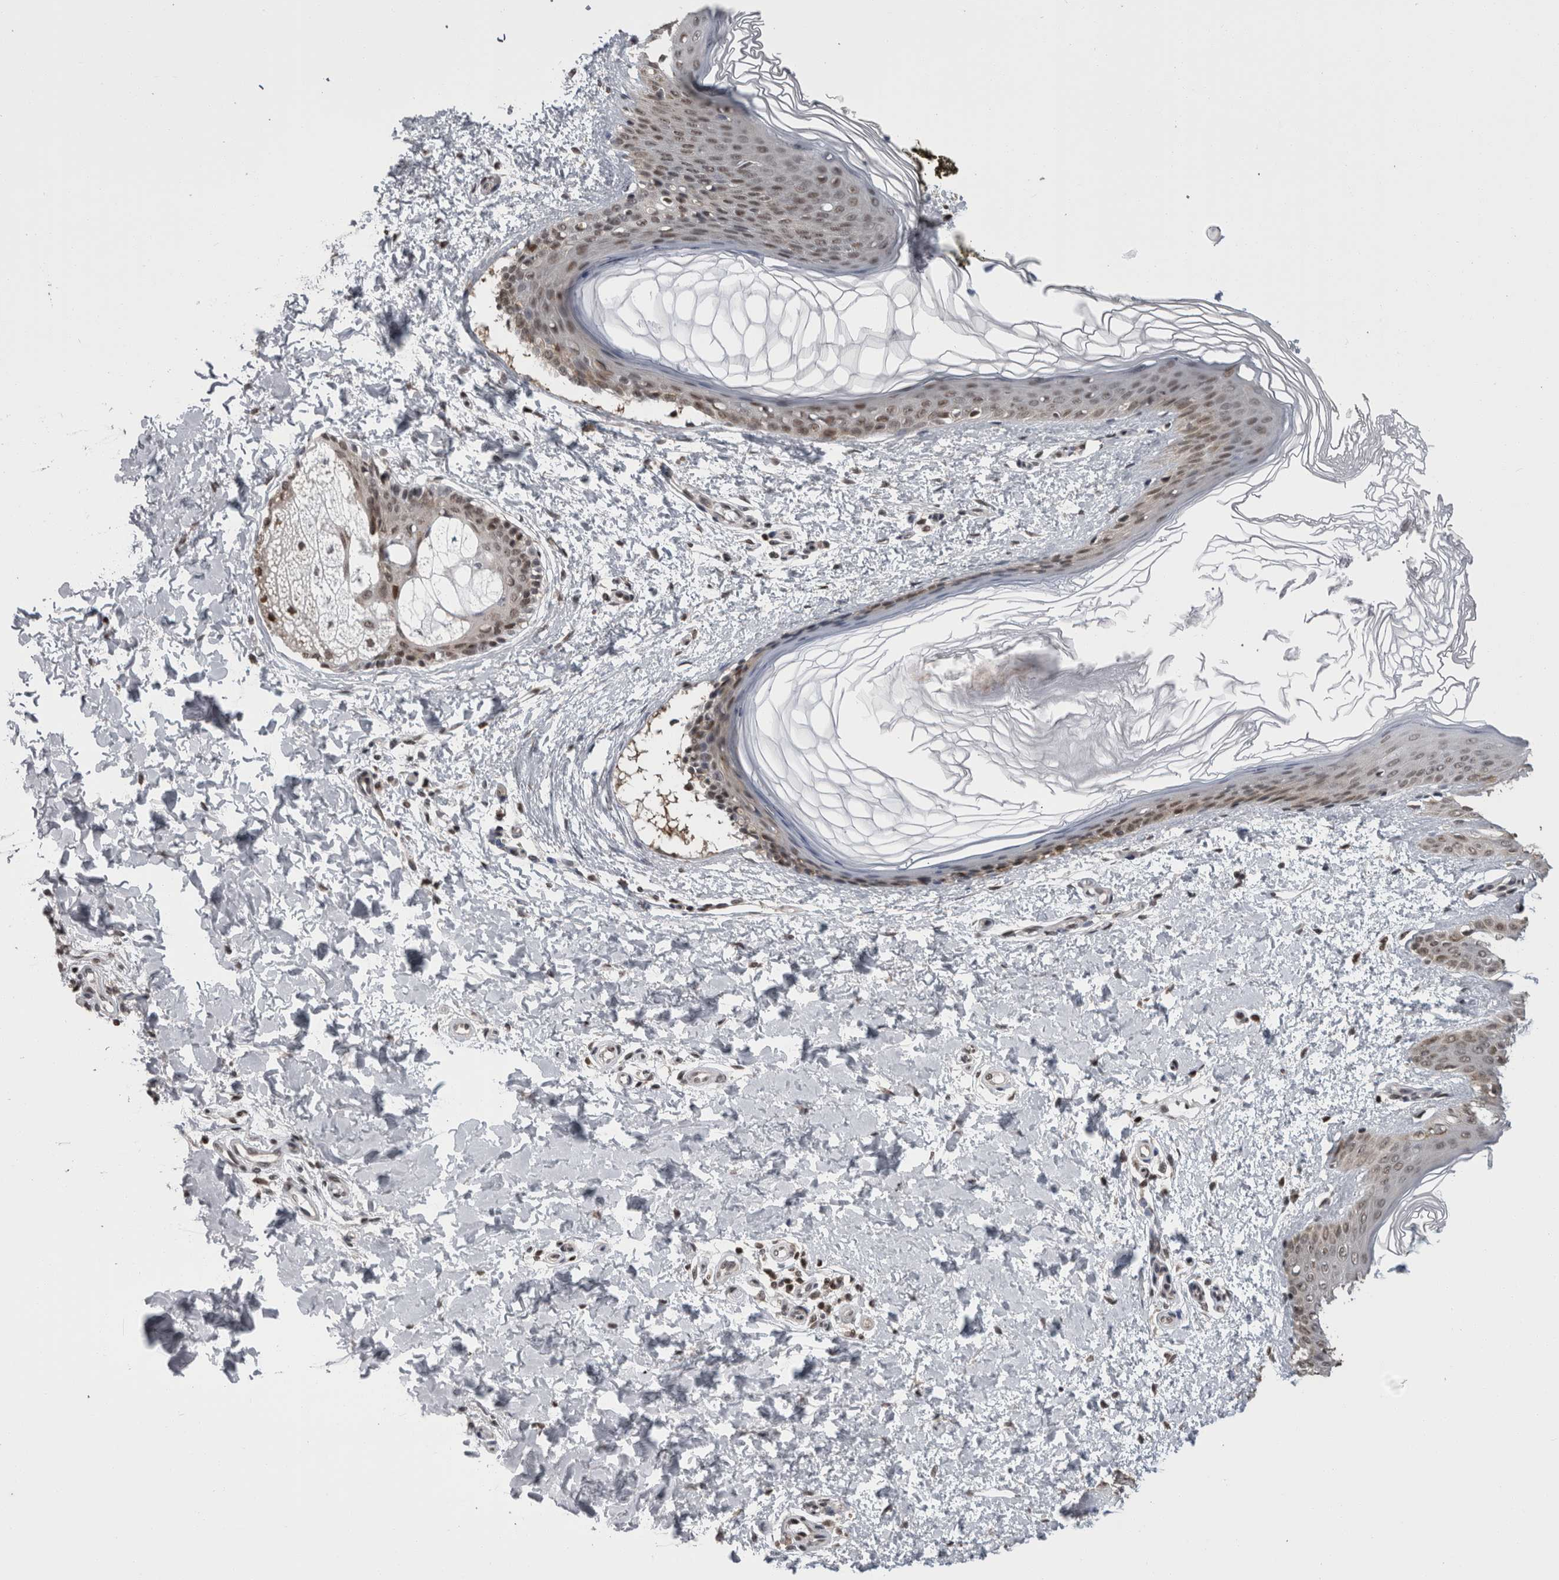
{"staining": {"intensity": "moderate", "quantity": ">75%", "location": "nuclear"}, "tissue": "skin", "cell_type": "Fibroblasts", "image_type": "normal", "snomed": [{"axis": "morphology", "description": "Normal tissue, NOS"}, {"axis": "morphology", "description": "Neoplasm, benign, NOS"}, {"axis": "topography", "description": "Skin"}, {"axis": "topography", "description": "Soft tissue"}], "caption": "Skin stained with a brown dye demonstrates moderate nuclear positive expression in about >75% of fibroblasts.", "gene": "ZBTB11", "patient": {"sex": "male", "age": 26}}